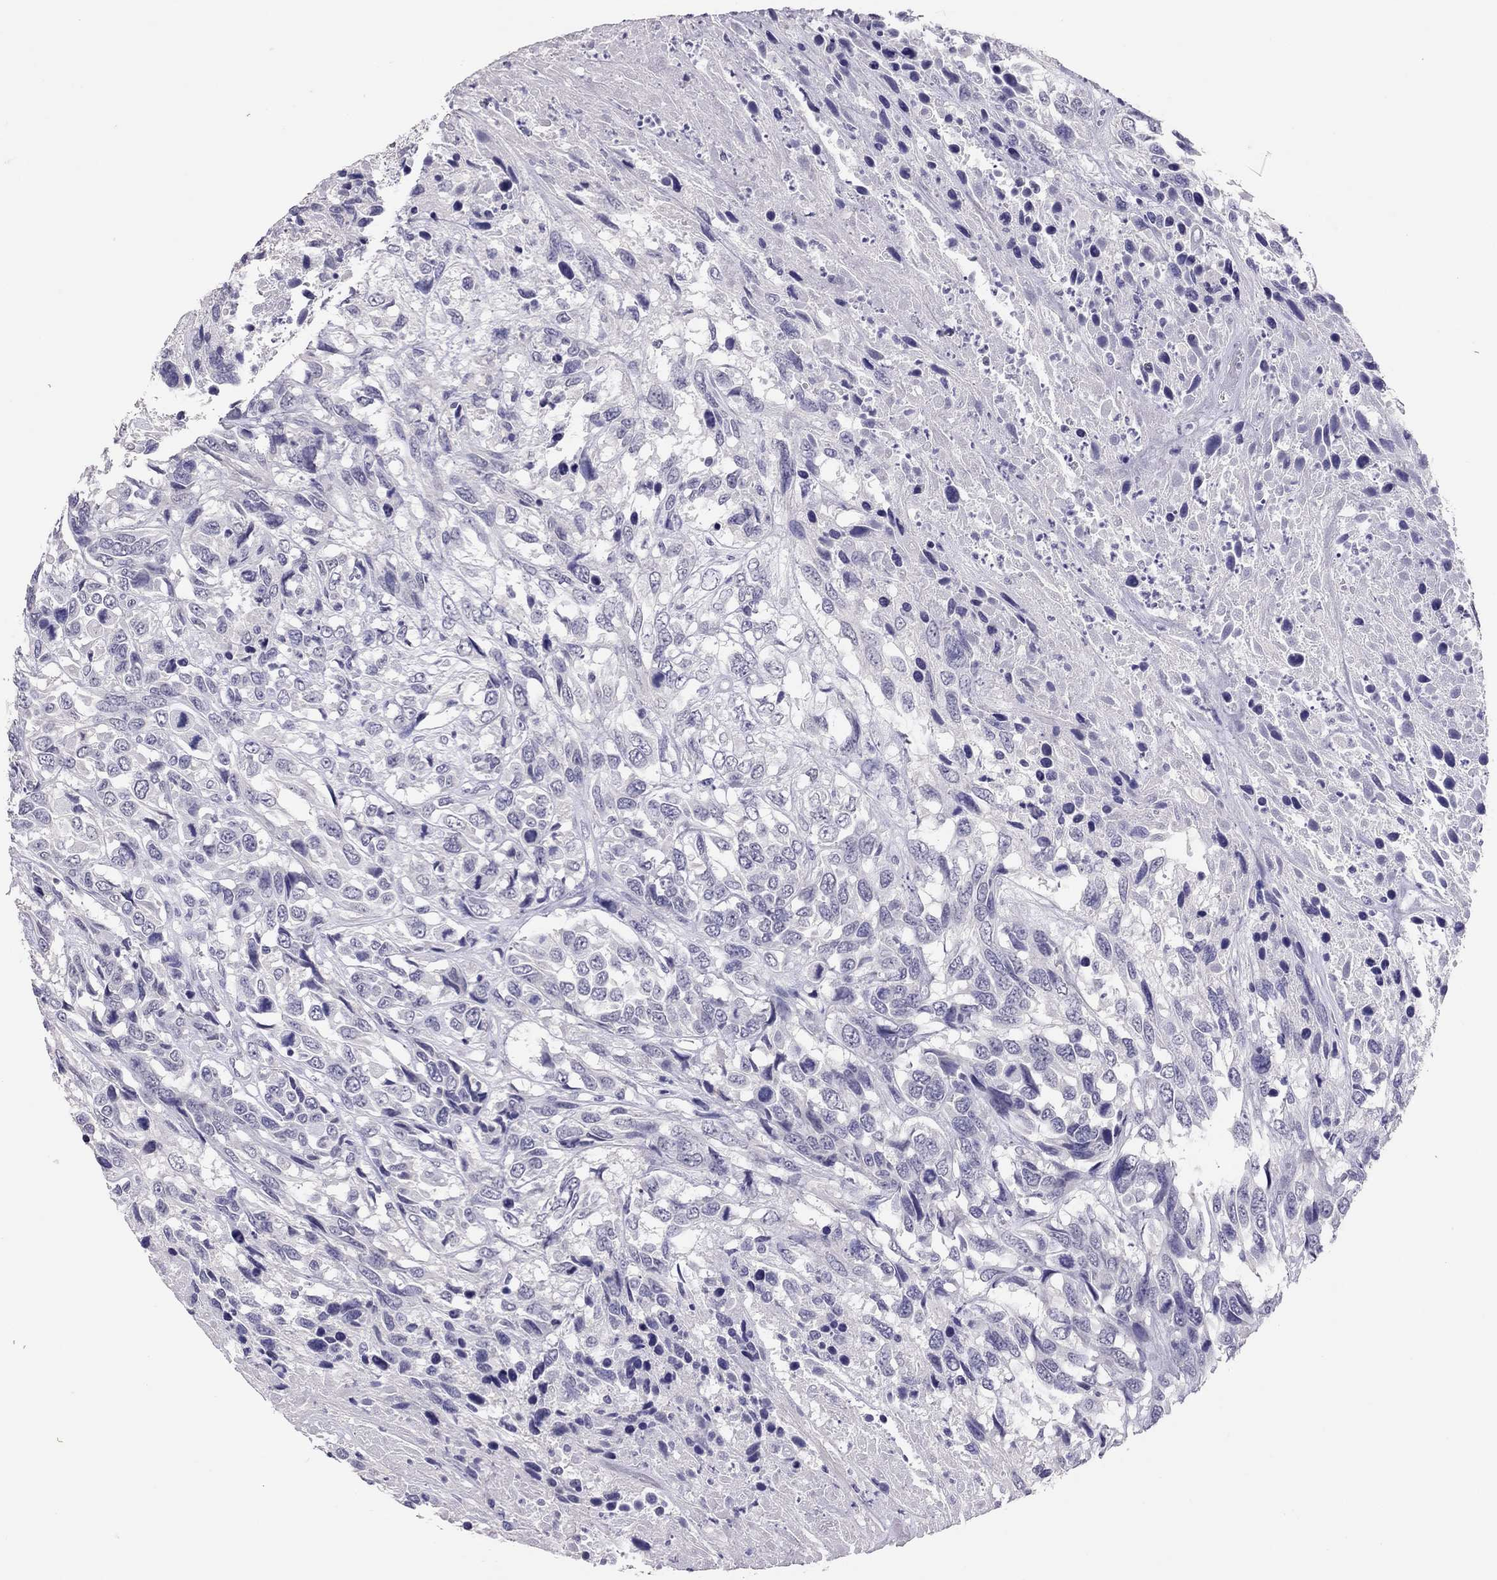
{"staining": {"intensity": "negative", "quantity": "none", "location": "none"}, "tissue": "urothelial cancer", "cell_type": "Tumor cells", "image_type": "cancer", "snomed": [{"axis": "morphology", "description": "Urothelial carcinoma, High grade"}, {"axis": "topography", "description": "Urinary bladder"}], "caption": "Urothelial cancer stained for a protein using IHC reveals no expression tumor cells.", "gene": "PSMB11", "patient": {"sex": "female", "age": 70}}